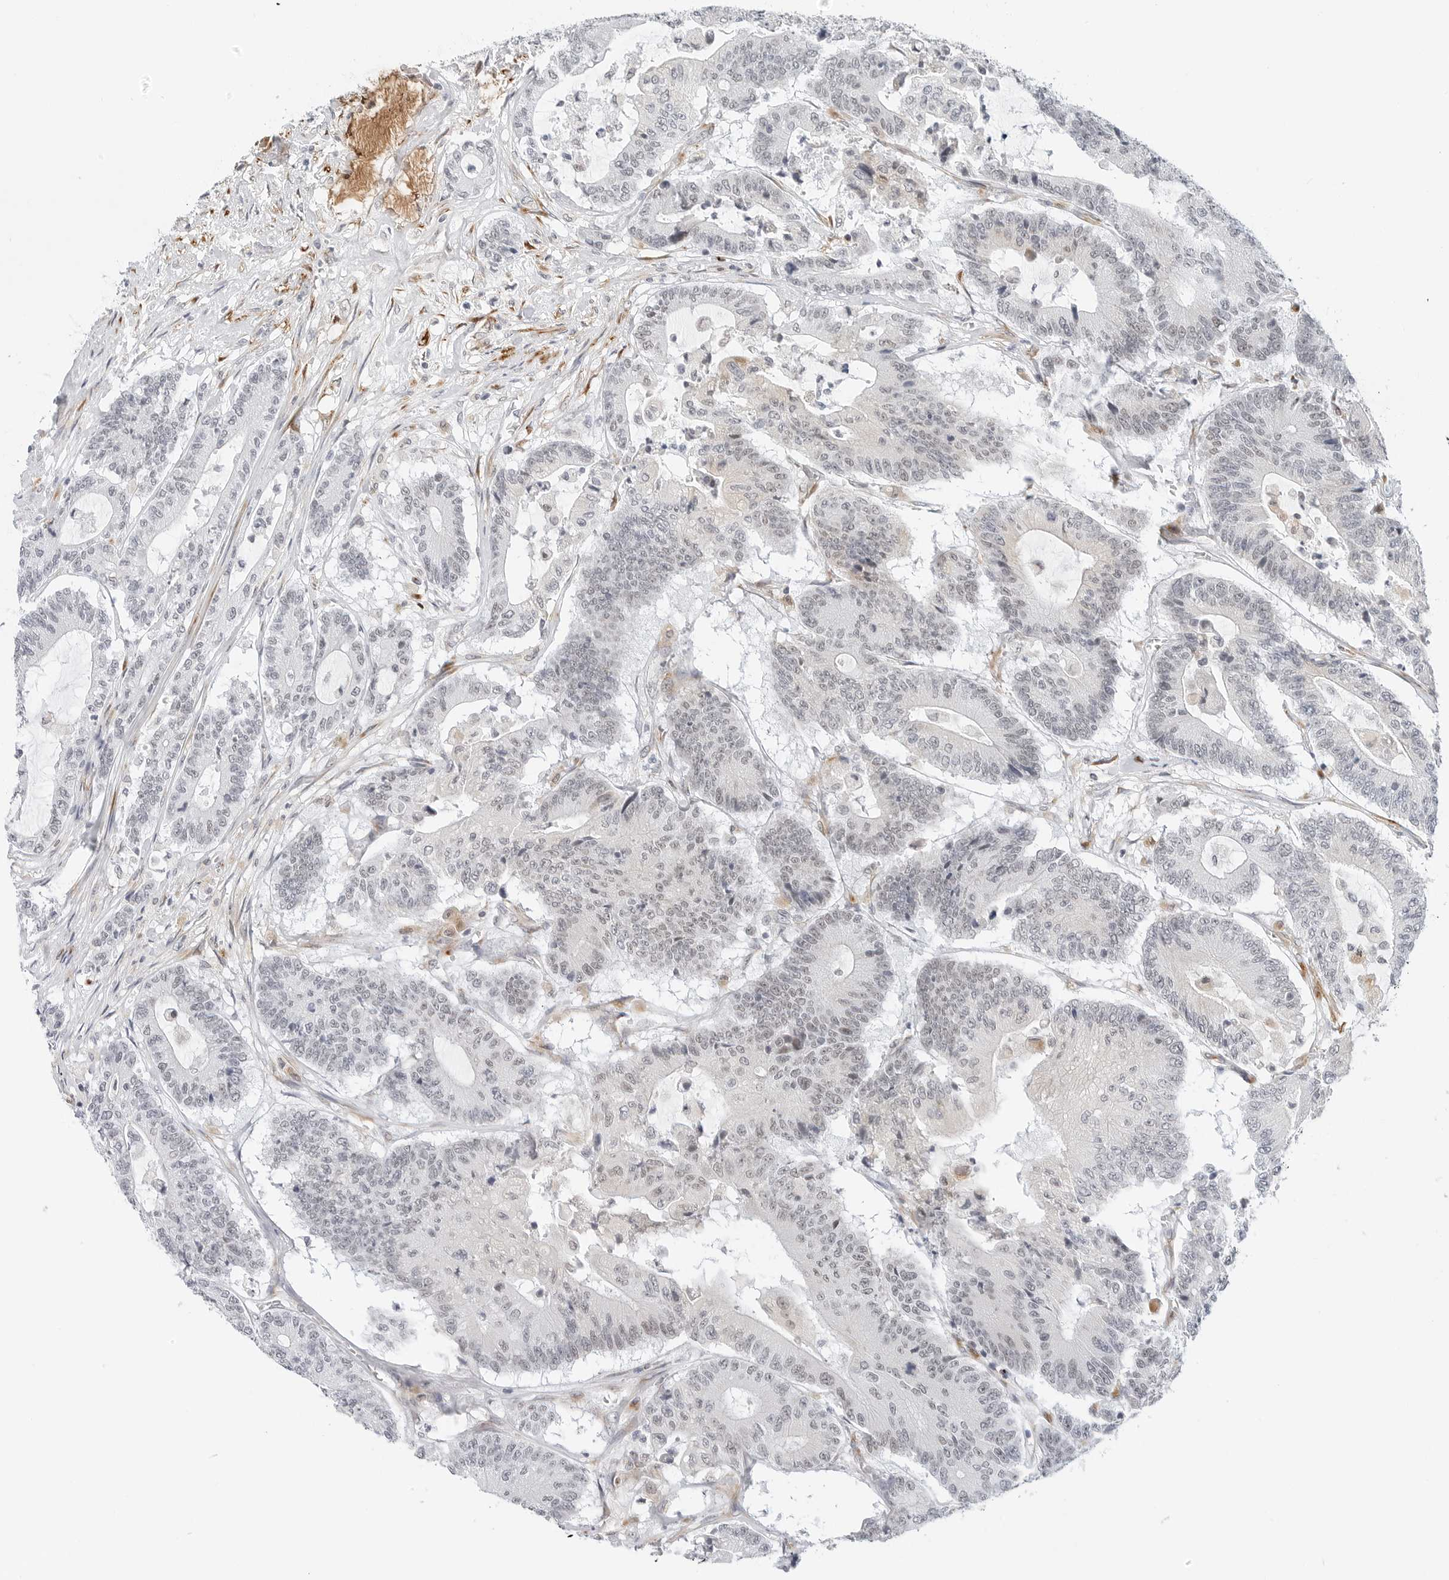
{"staining": {"intensity": "negative", "quantity": "none", "location": "none"}, "tissue": "colorectal cancer", "cell_type": "Tumor cells", "image_type": "cancer", "snomed": [{"axis": "morphology", "description": "Adenocarcinoma, NOS"}, {"axis": "topography", "description": "Colon"}], "caption": "High magnification brightfield microscopy of colorectal cancer (adenocarcinoma) stained with DAB (3,3'-diaminobenzidine) (brown) and counterstained with hematoxylin (blue): tumor cells show no significant expression.", "gene": "TSEN2", "patient": {"sex": "female", "age": 84}}